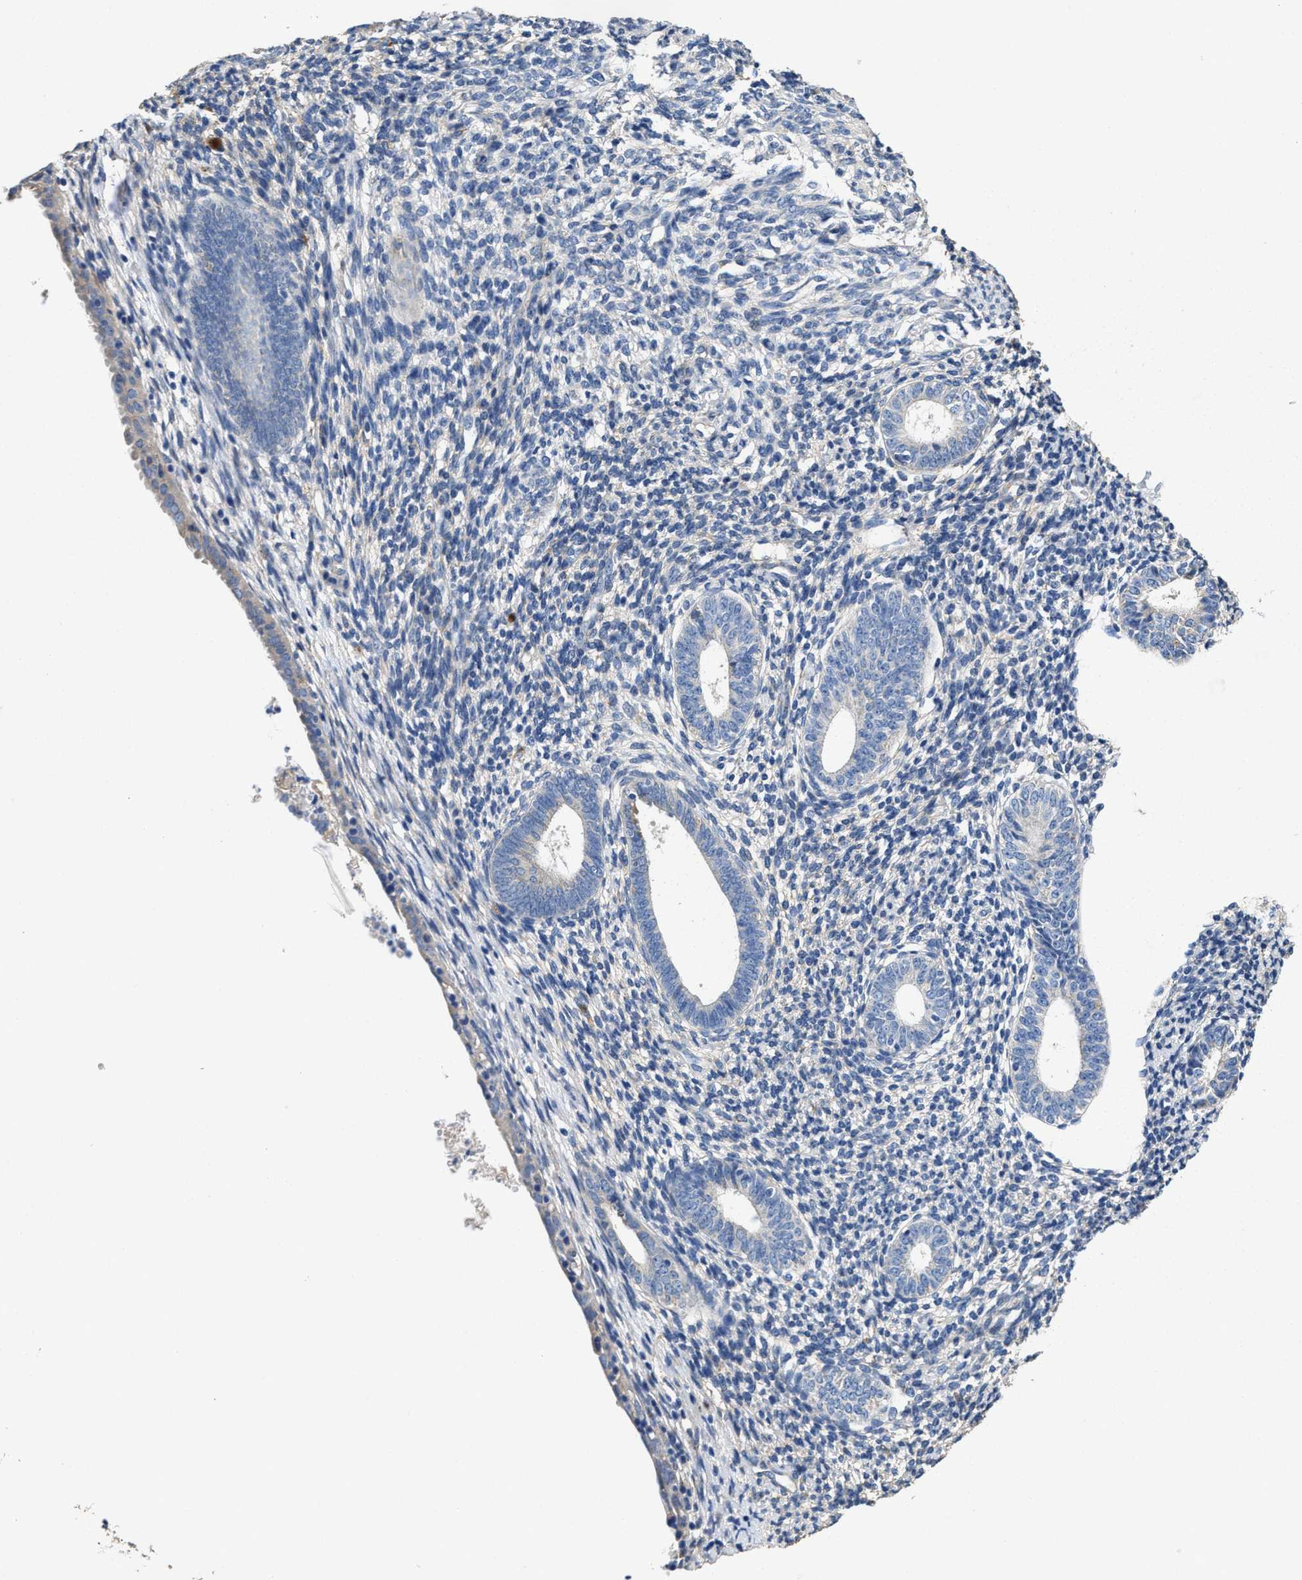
{"staining": {"intensity": "negative", "quantity": "none", "location": "none"}, "tissue": "endometrium", "cell_type": "Cells in endometrial stroma", "image_type": "normal", "snomed": [{"axis": "morphology", "description": "Normal tissue, NOS"}, {"axis": "morphology", "description": "Adenocarcinoma, NOS"}, {"axis": "topography", "description": "Endometrium"}], "caption": "The photomicrograph reveals no significant staining in cells in endometrial stroma of endometrium.", "gene": "PEG10", "patient": {"sex": "female", "age": 57}}